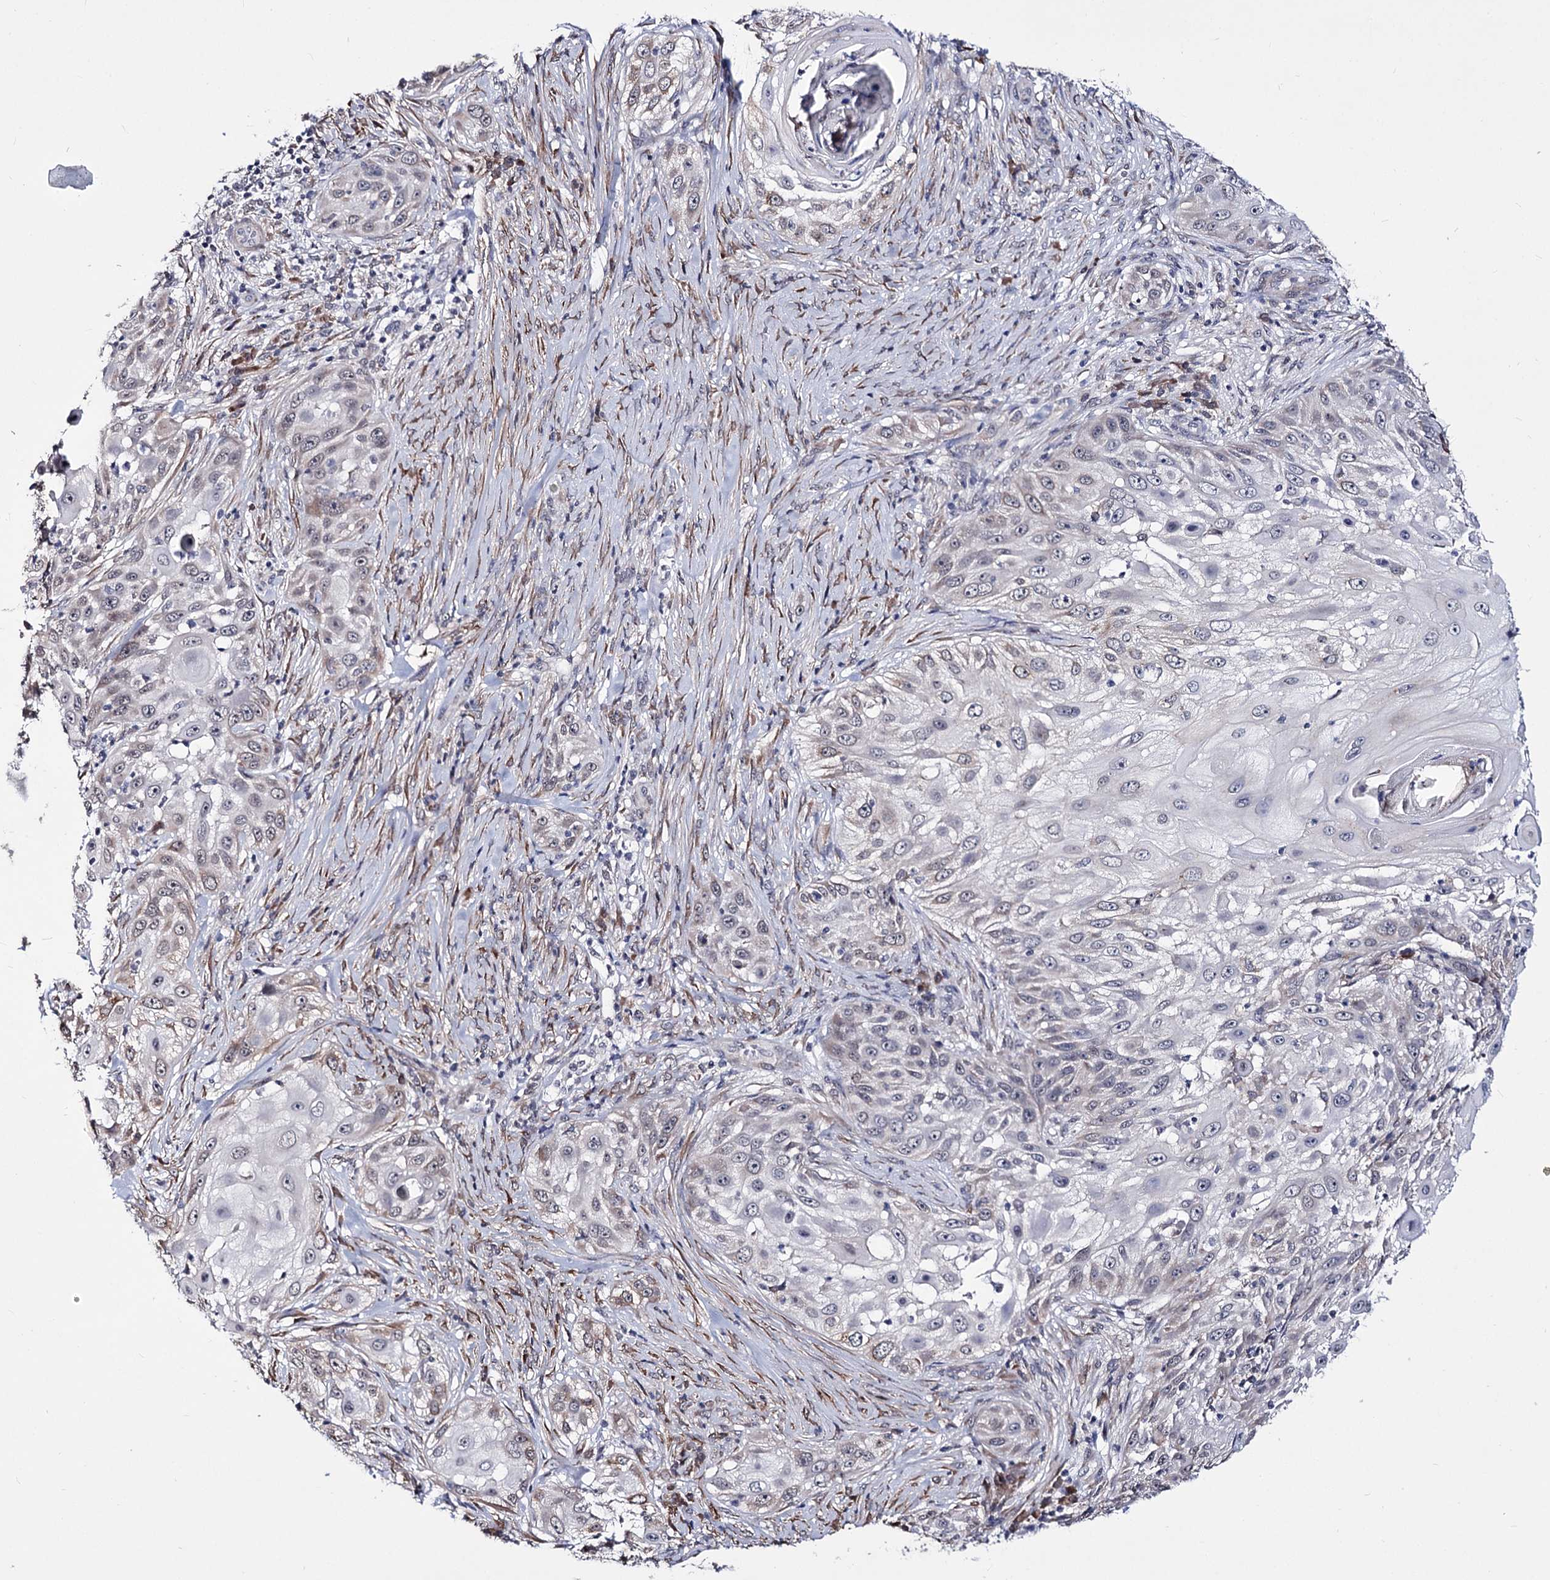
{"staining": {"intensity": "weak", "quantity": "<25%", "location": "cytoplasmic/membranous"}, "tissue": "skin cancer", "cell_type": "Tumor cells", "image_type": "cancer", "snomed": [{"axis": "morphology", "description": "Squamous cell carcinoma, NOS"}, {"axis": "topography", "description": "Skin"}], "caption": "Skin squamous cell carcinoma was stained to show a protein in brown. There is no significant staining in tumor cells.", "gene": "PPRC1", "patient": {"sex": "female", "age": 44}}